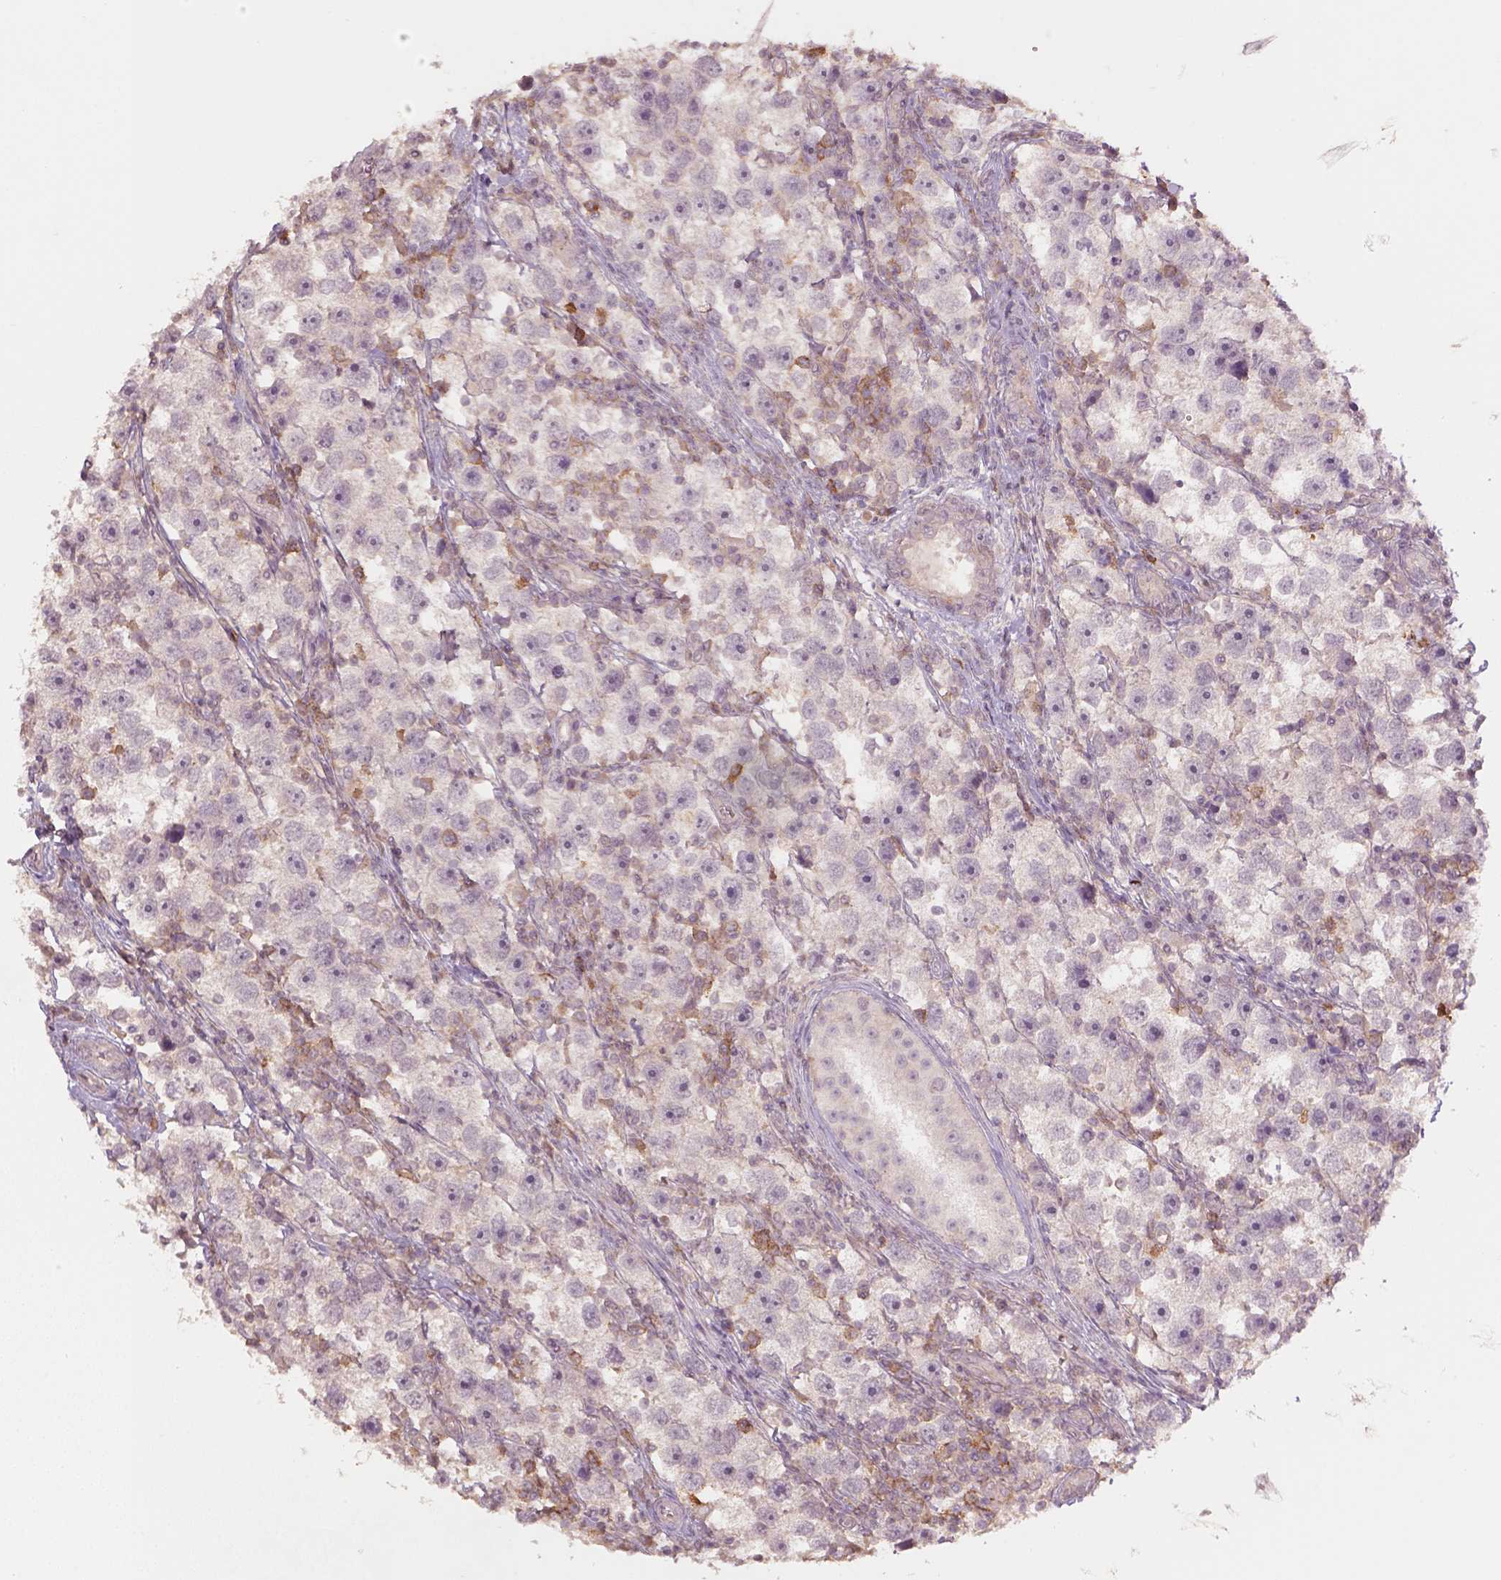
{"staining": {"intensity": "weak", "quantity": "<25%", "location": "cytoplasmic/membranous"}, "tissue": "testis cancer", "cell_type": "Tumor cells", "image_type": "cancer", "snomed": [{"axis": "morphology", "description": "Seminoma, NOS"}, {"axis": "topography", "description": "Testis"}], "caption": "Tumor cells show no significant protein staining in testis cancer.", "gene": "AQP9", "patient": {"sex": "male", "age": 30}}